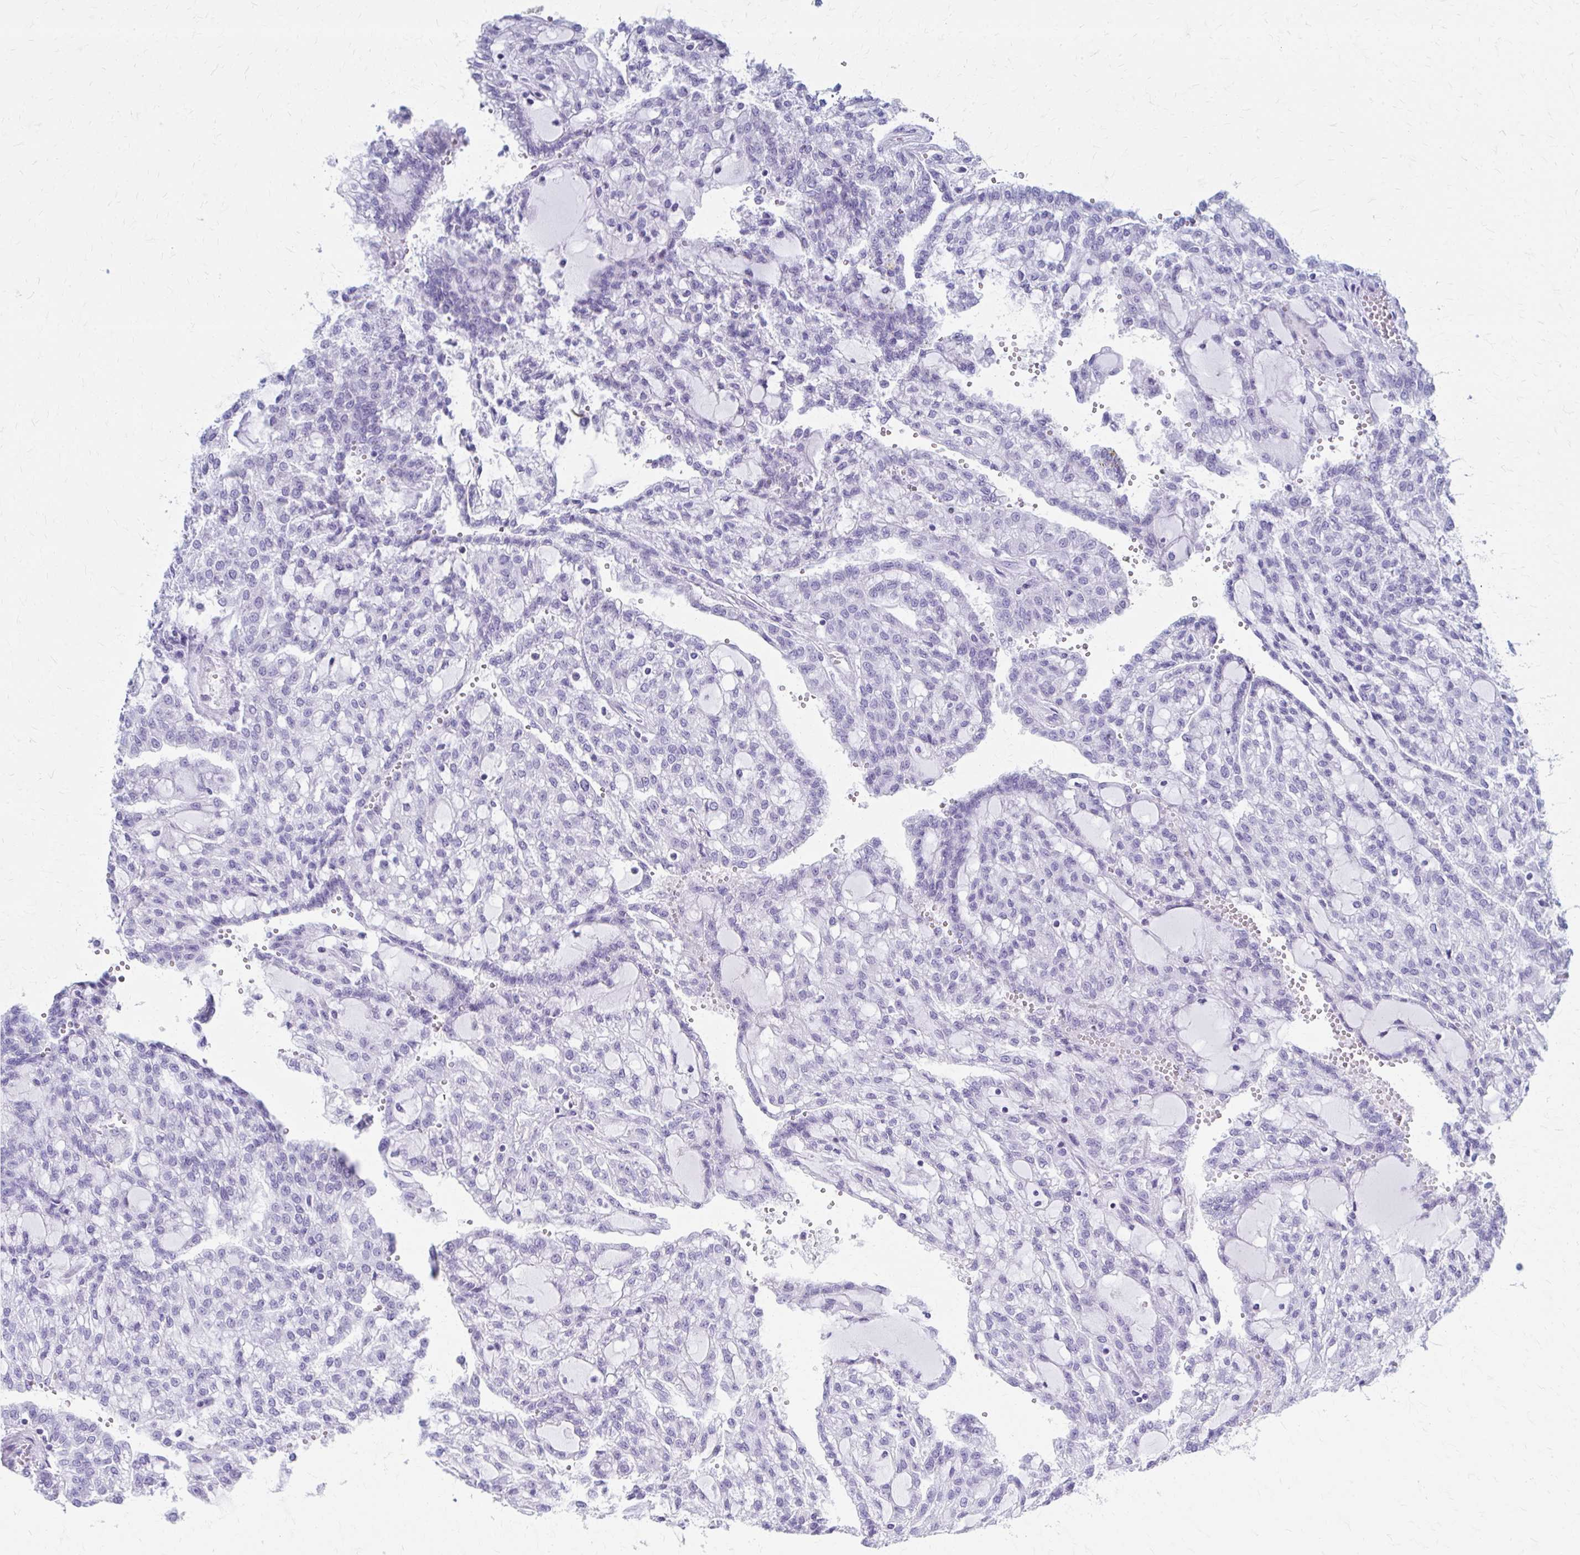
{"staining": {"intensity": "negative", "quantity": "none", "location": "none"}, "tissue": "renal cancer", "cell_type": "Tumor cells", "image_type": "cancer", "snomed": [{"axis": "morphology", "description": "Adenocarcinoma, NOS"}, {"axis": "topography", "description": "Kidney"}], "caption": "Immunohistochemistry of renal cancer shows no positivity in tumor cells.", "gene": "CELF5", "patient": {"sex": "male", "age": 63}}